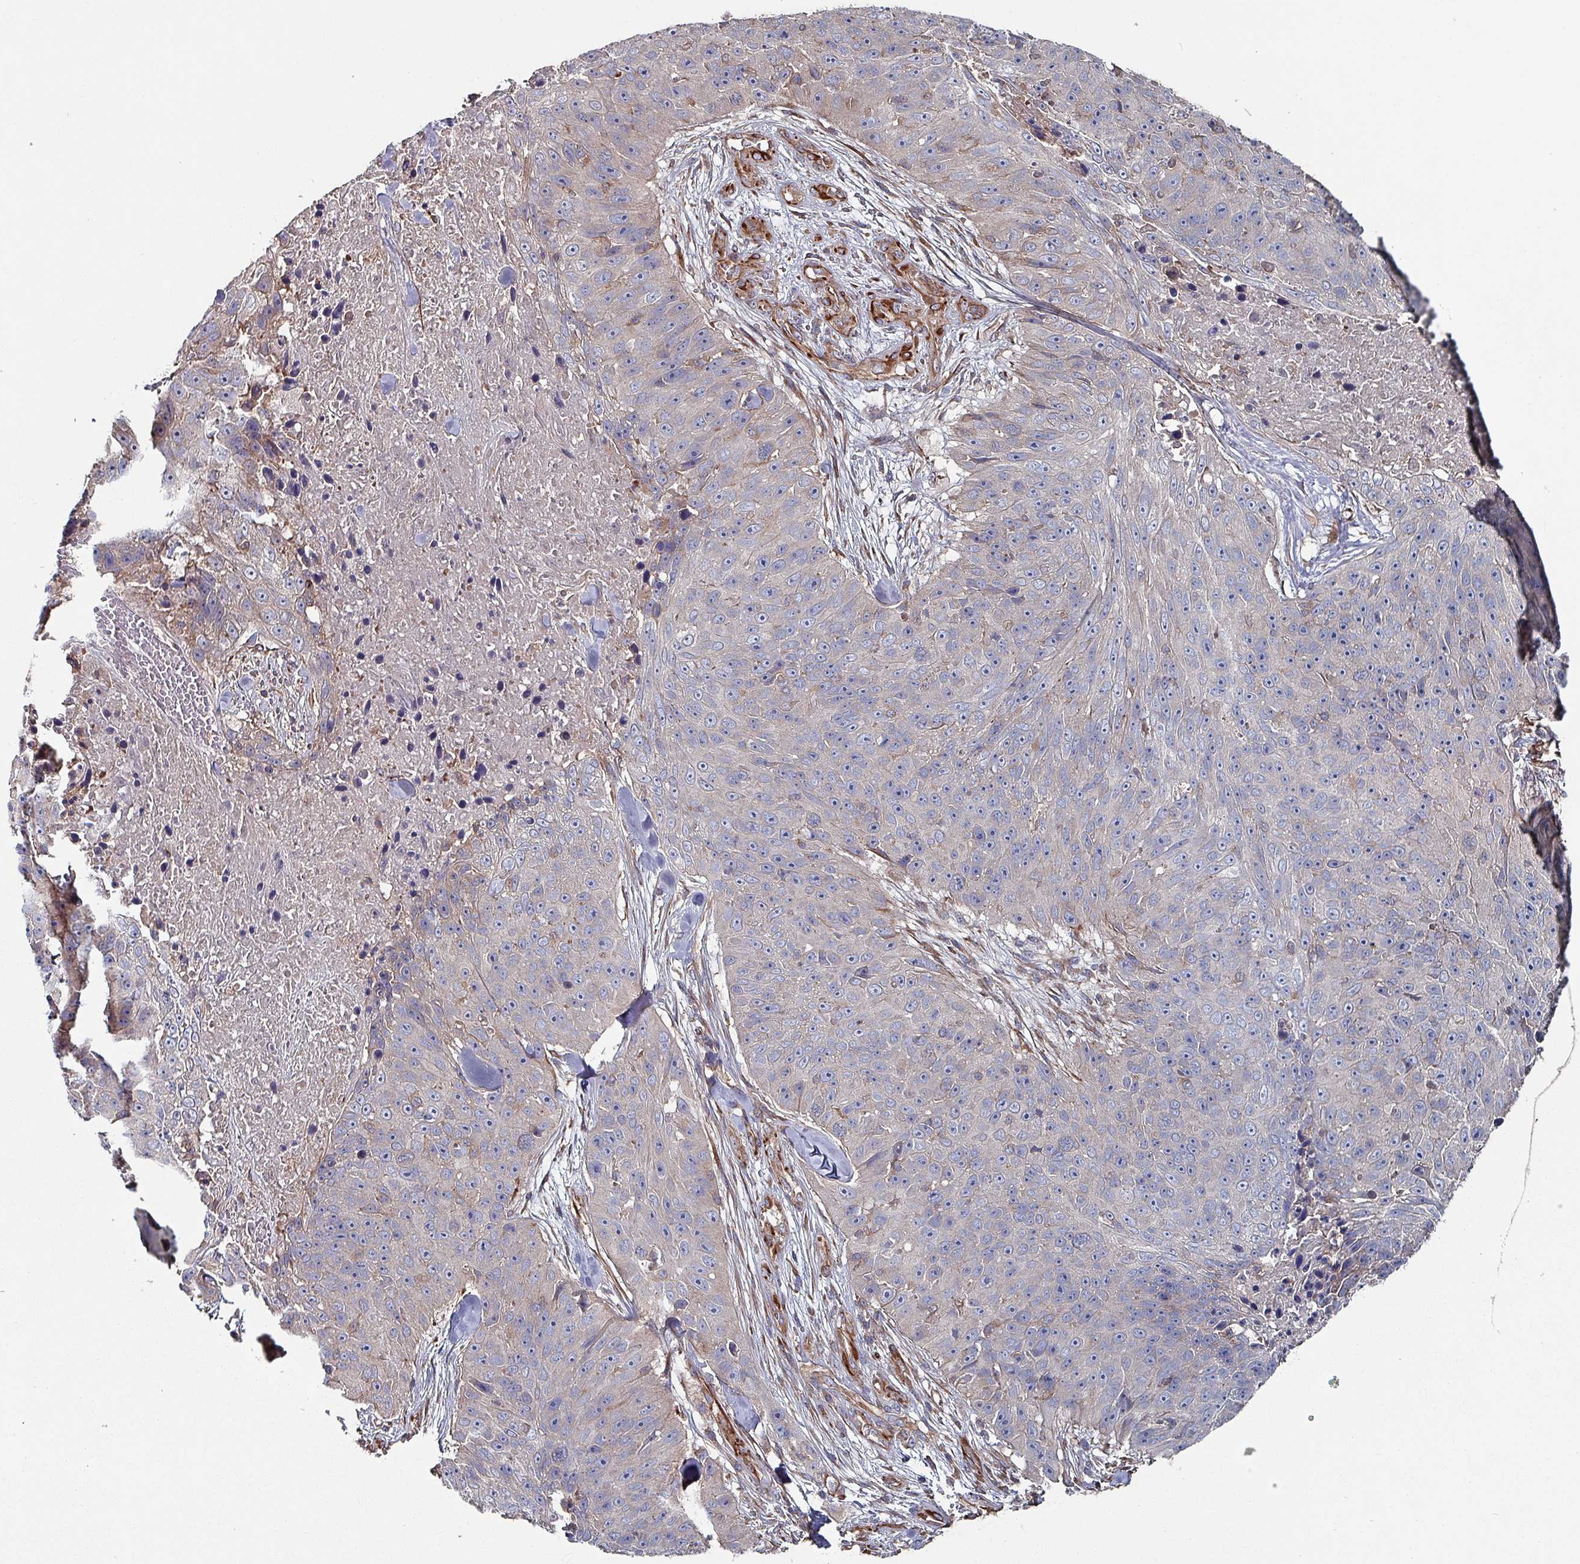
{"staining": {"intensity": "negative", "quantity": "none", "location": "none"}, "tissue": "skin cancer", "cell_type": "Tumor cells", "image_type": "cancer", "snomed": [{"axis": "morphology", "description": "Squamous cell carcinoma, NOS"}, {"axis": "topography", "description": "Skin"}], "caption": "High power microscopy micrograph of an immunohistochemistry (IHC) image of skin squamous cell carcinoma, revealing no significant expression in tumor cells.", "gene": "ANO10", "patient": {"sex": "female", "age": 87}}